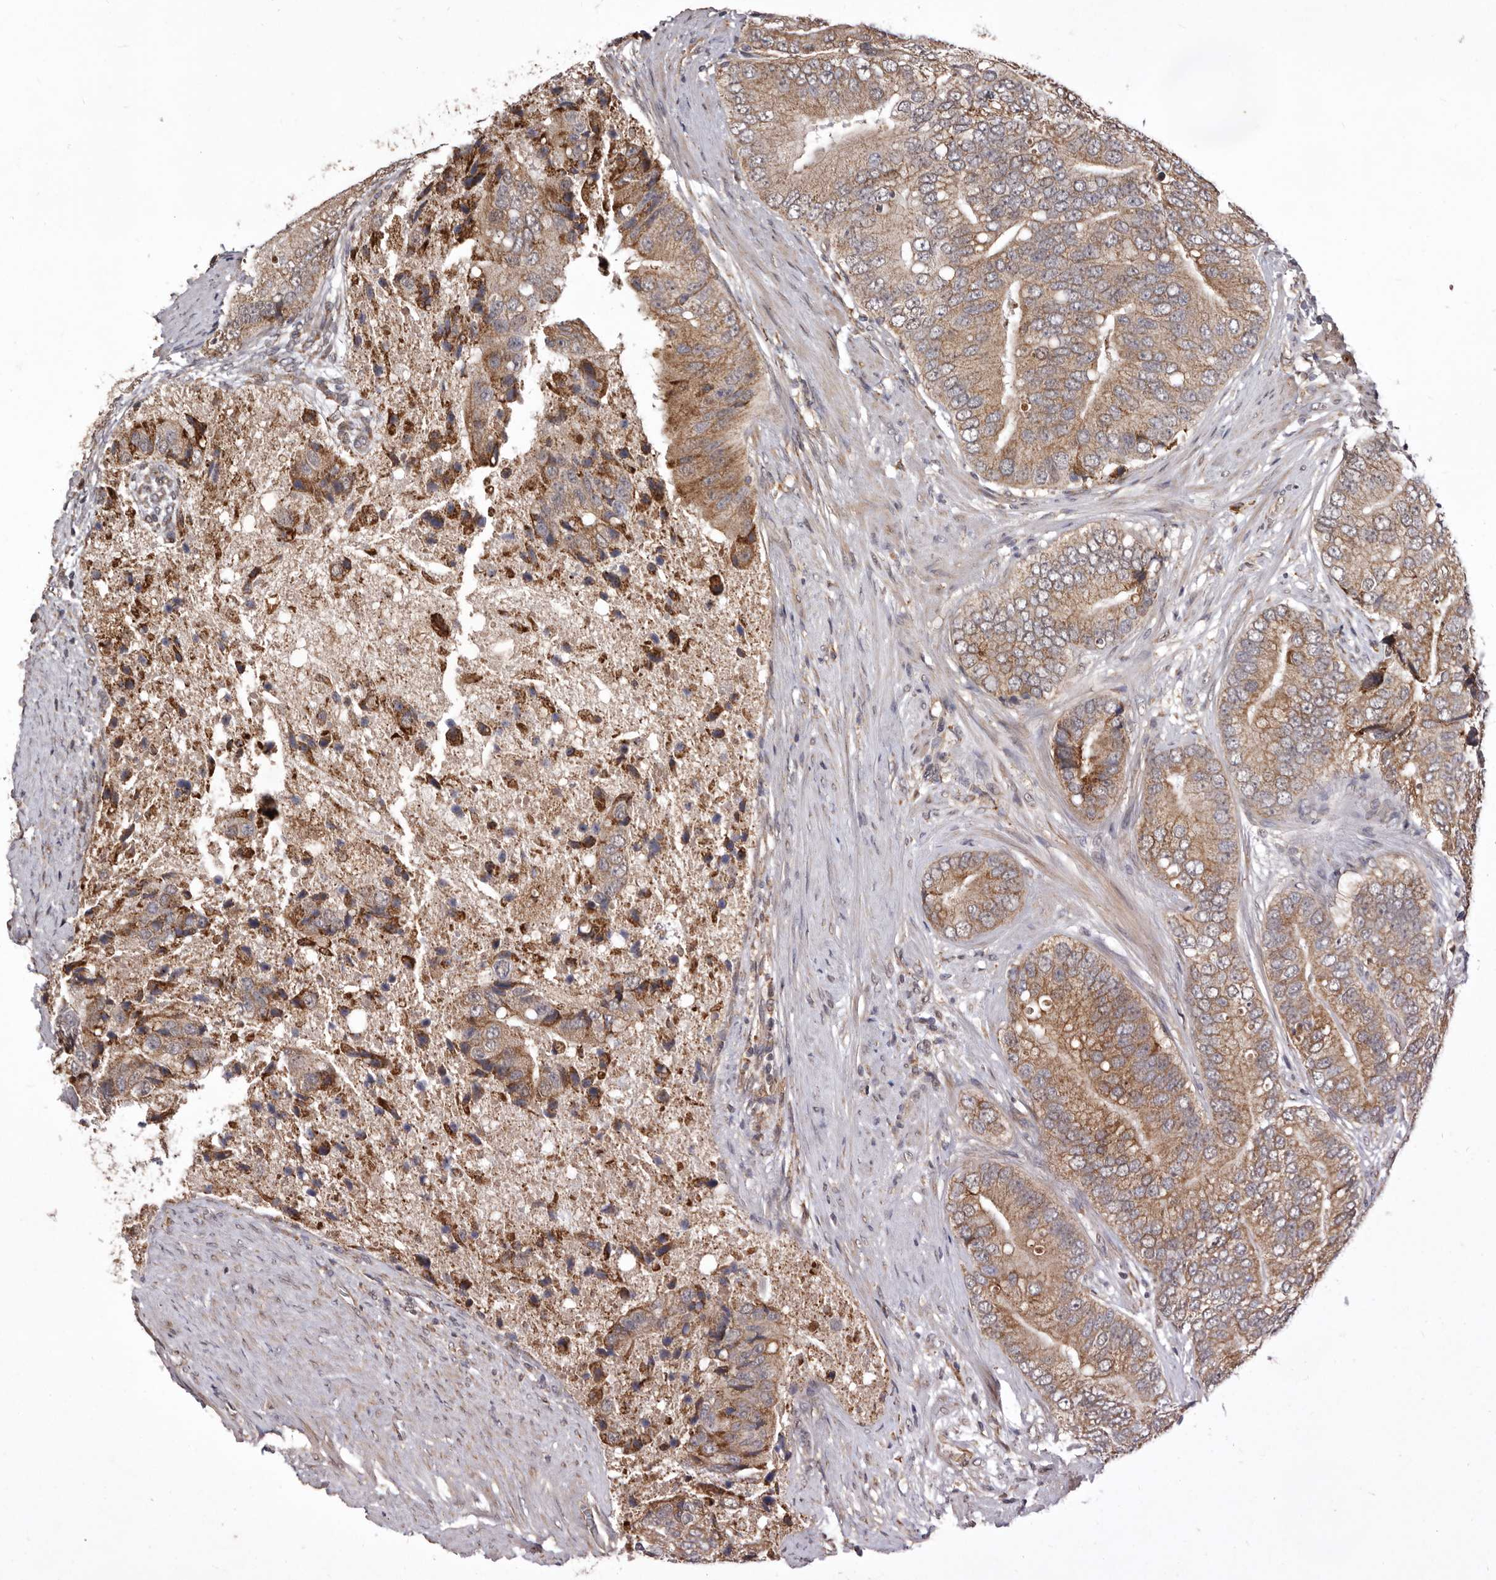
{"staining": {"intensity": "moderate", "quantity": ">75%", "location": "cytoplasmic/membranous"}, "tissue": "prostate cancer", "cell_type": "Tumor cells", "image_type": "cancer", "snomed": [{"axis": "morphology", "description": "Adenocarcinoma, High grade"}, {"axis": "topography", "description": "Prostate"}], "caption": "Protein positivity by immunohistochemistry displays moderate cytoplasmic/membranous positivity in approximately >75% of tumor cells in prostate adenocarcinoma (high-grade).", "gene": "RRM2B", "patient": {"sex": "male", "age": 70}}